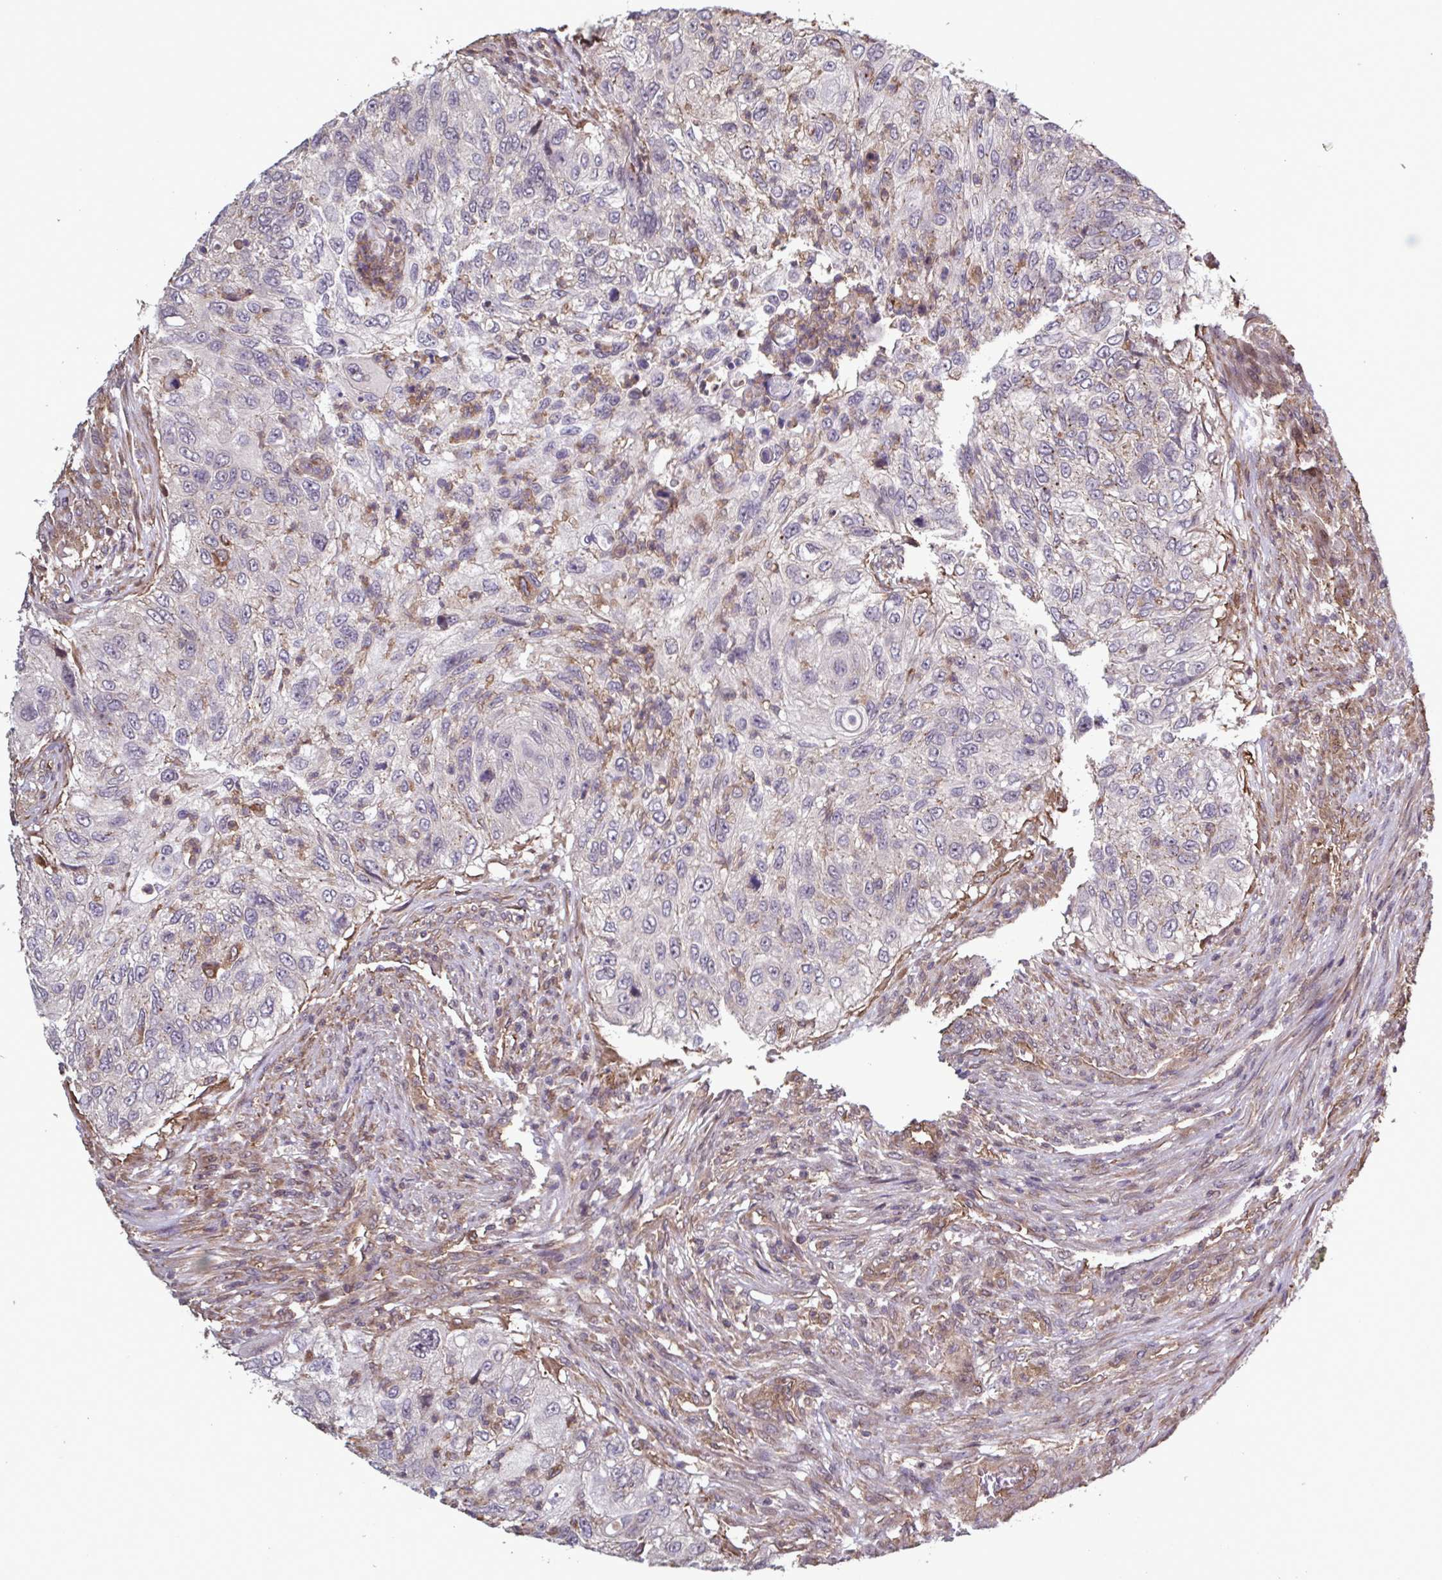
{"staining": {"intensity": "negative", "quantity": "none", "location": "none"}, "tissue": "urothelial cancer", "cell_type": "Tumor cells", "image_type": "cancer", "snomed": [{"axis": "morphology", "description": "Urothelial carcinoma, High grade"}, {"axis": "topography", "description": "Urinary bladder"}], "caption": "A high-resolution photomicrograph shows immunohistochemistry (IHC) staining of urothelial cancer, which demonstrates no significant staining in tumor cells.", "gene": "ZNF200", "patient": {"sex": "female", "age": 60}}